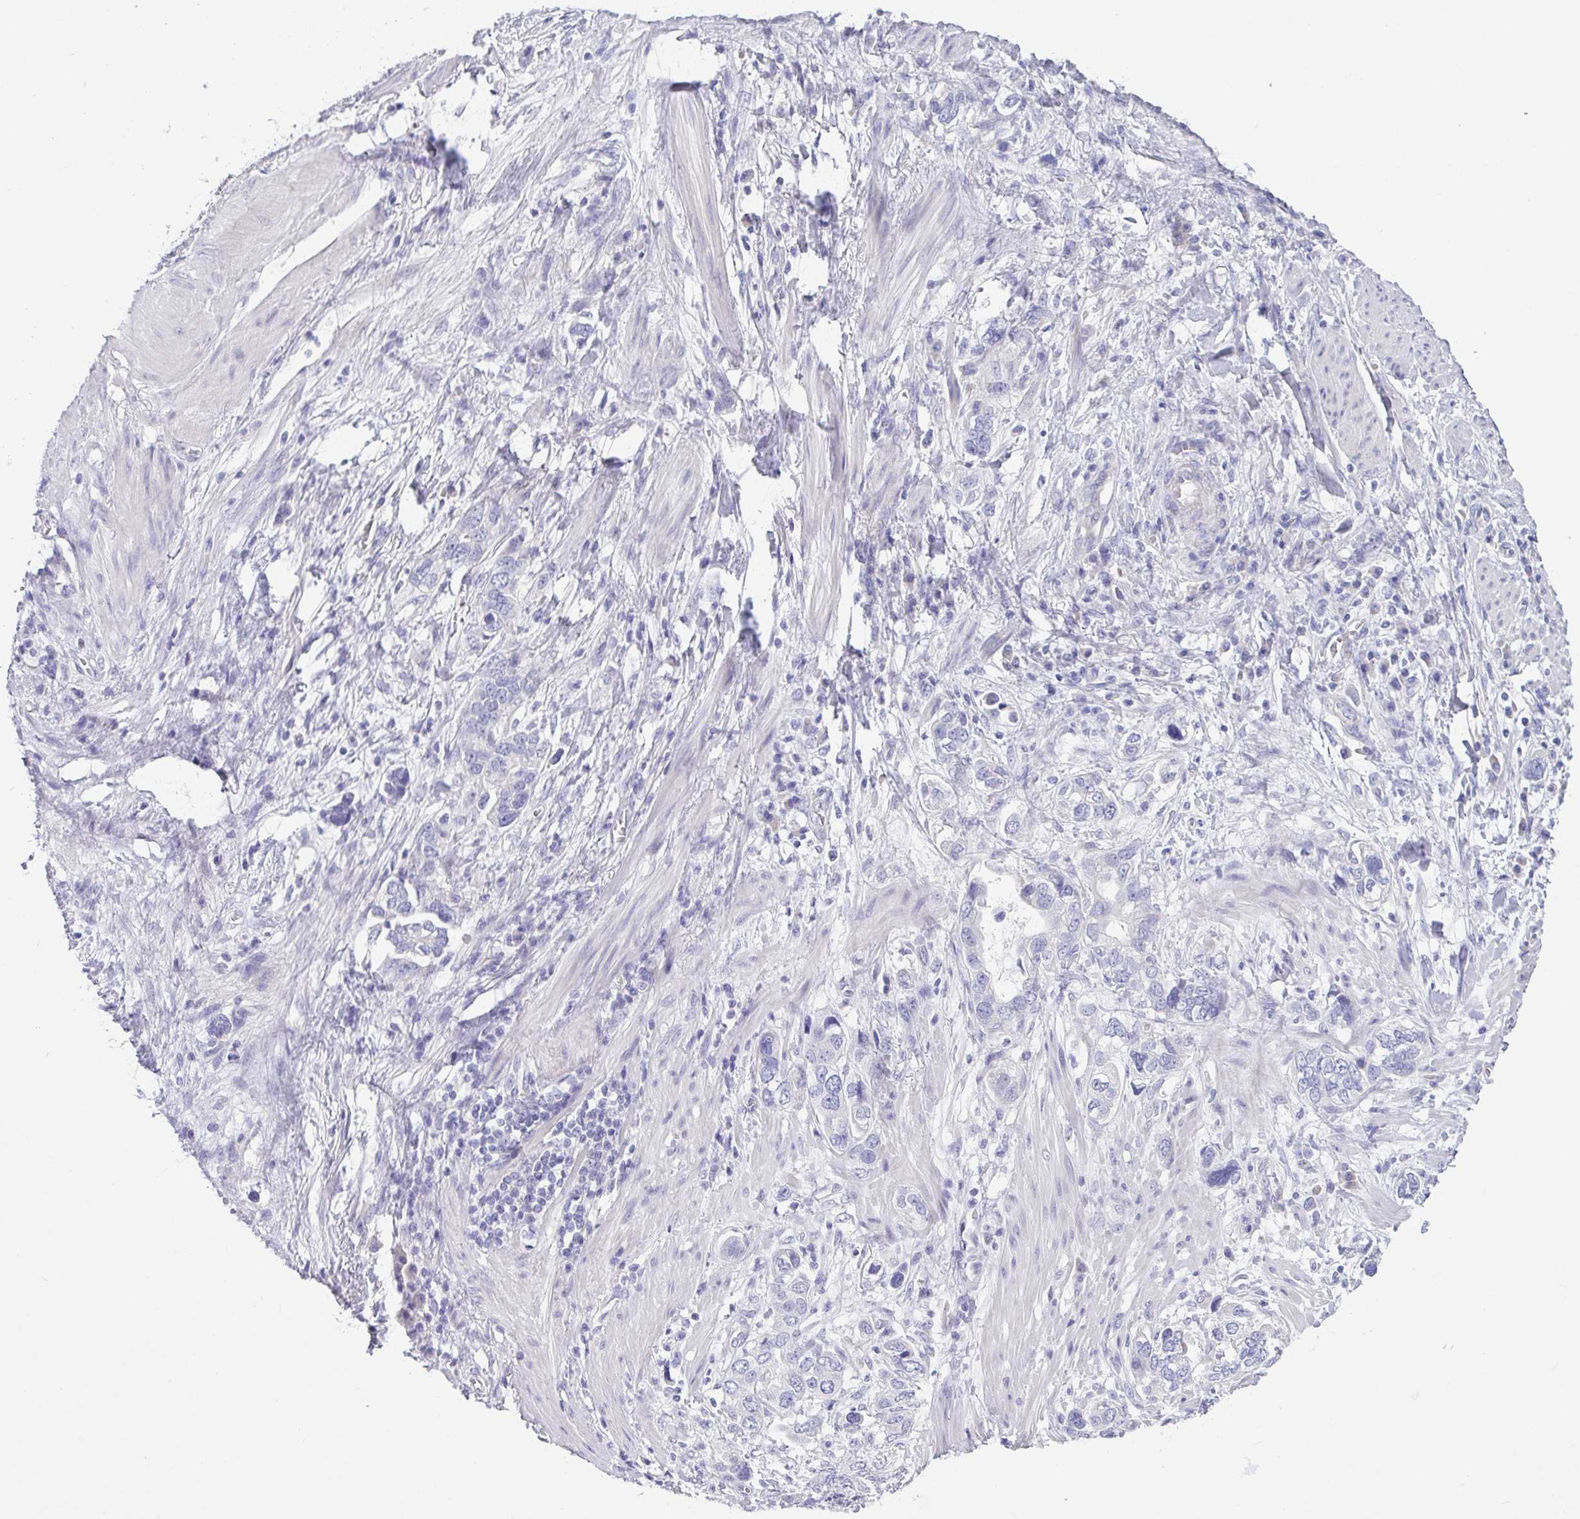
{"staining": {"intensity": "negative", "quantity": "none", "location": "none"}, "tissue": "stomach cancer", "cell_type": "Tumor cells", "image_type": "cancer", "snomed": [{"axis": "morphology", "description": "Adenocarcinoma, NOS"}, {"axis": "topography", "description": "Stomach, lower"}], "caption": "Stomach cancer was stained to show a protein in brown. There is no significant staining in tumor cells. (Stains: DAB immunohistochemistry (IHC) with hematoxylin counter stain, Microscopy: brightfield microscopy at high magnification).", "gene": "C4orf33", "patient": {"sex": "female", "age": 93}}